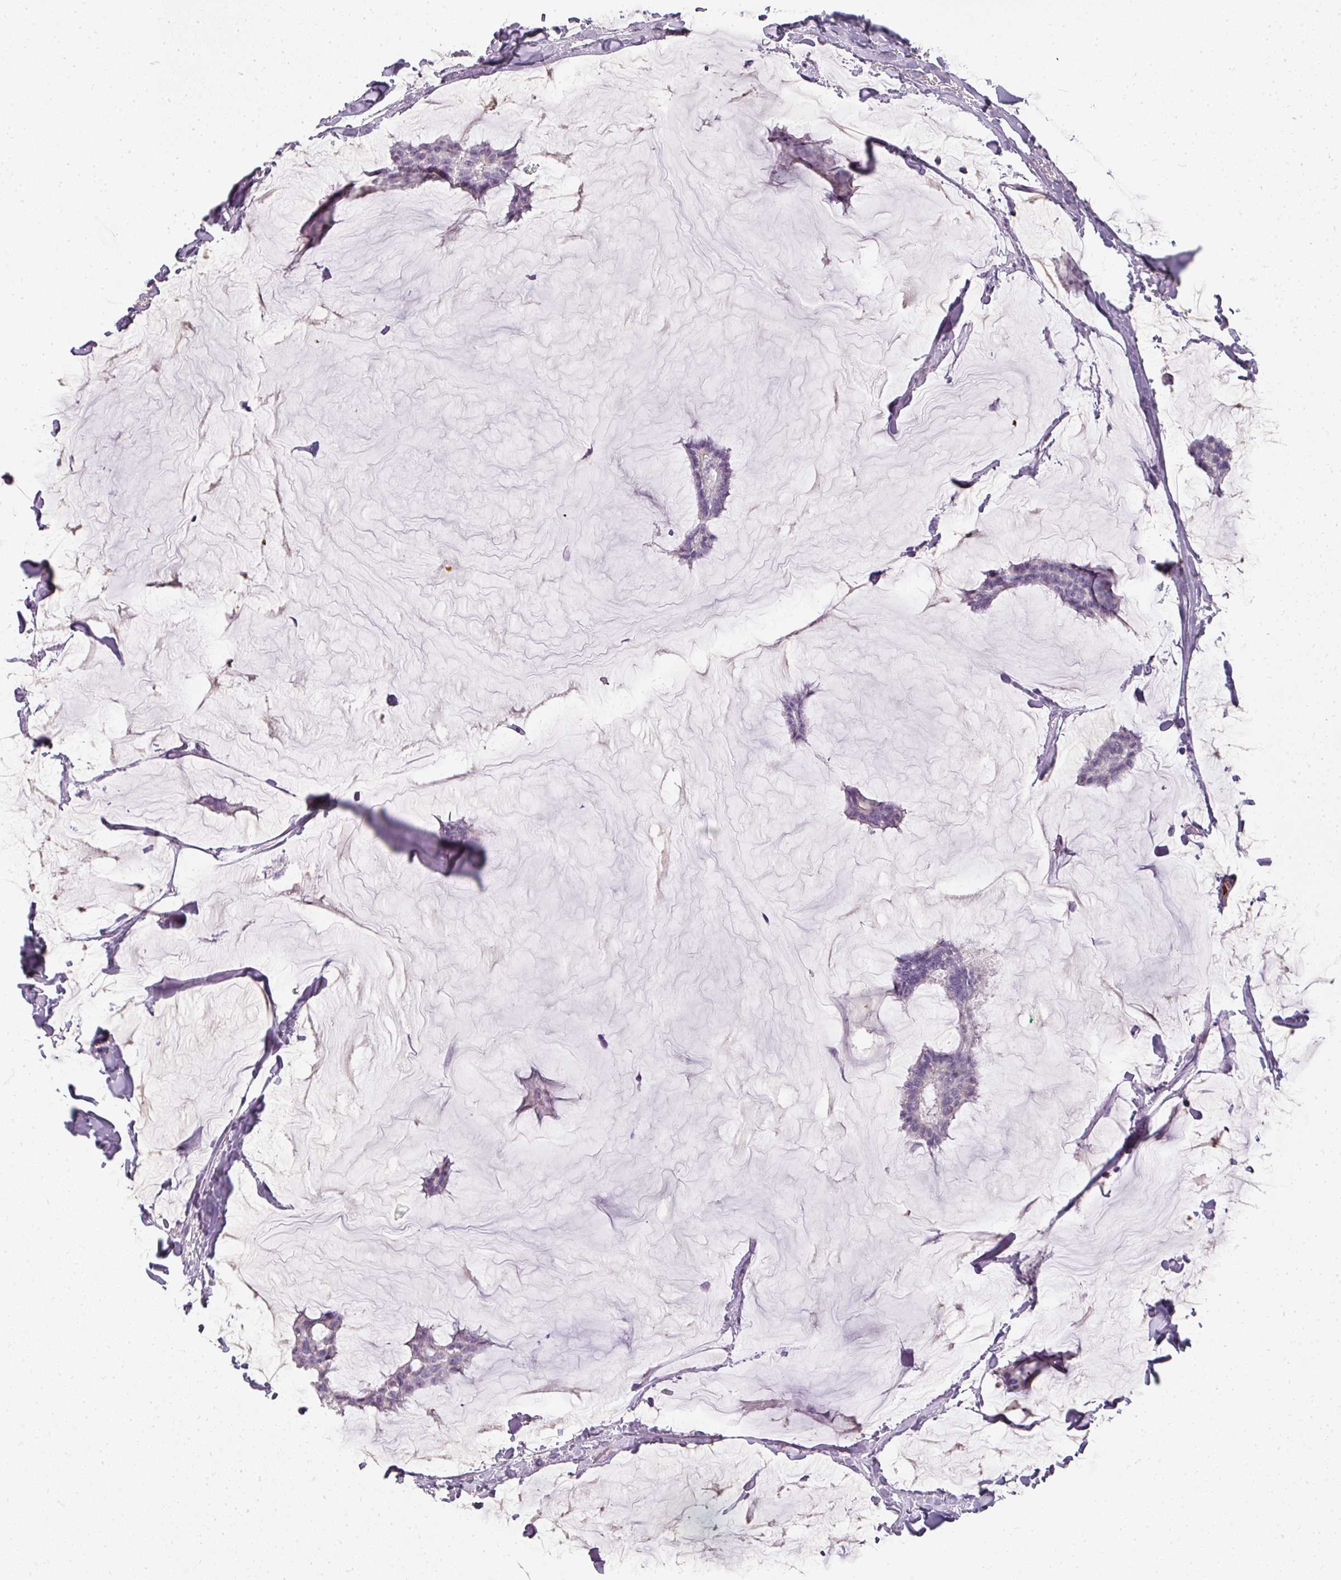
{"staining": {"intensity": "negative", "quantity": "none", "location": "none"}, "tissue": "breast cancer", "cell_type": "Tumor cells", "image_type": "cancer", "snomed": [{"axis": "morphology", "description": "Duct carcinoma"}, {"axis": "topography", "description": "Breast"}], "caption": "The histopathology image displays no staining of tumor cells in breast cancer.", "gene": "CAMP", "patient": {"sex": "female", "age": 93}}